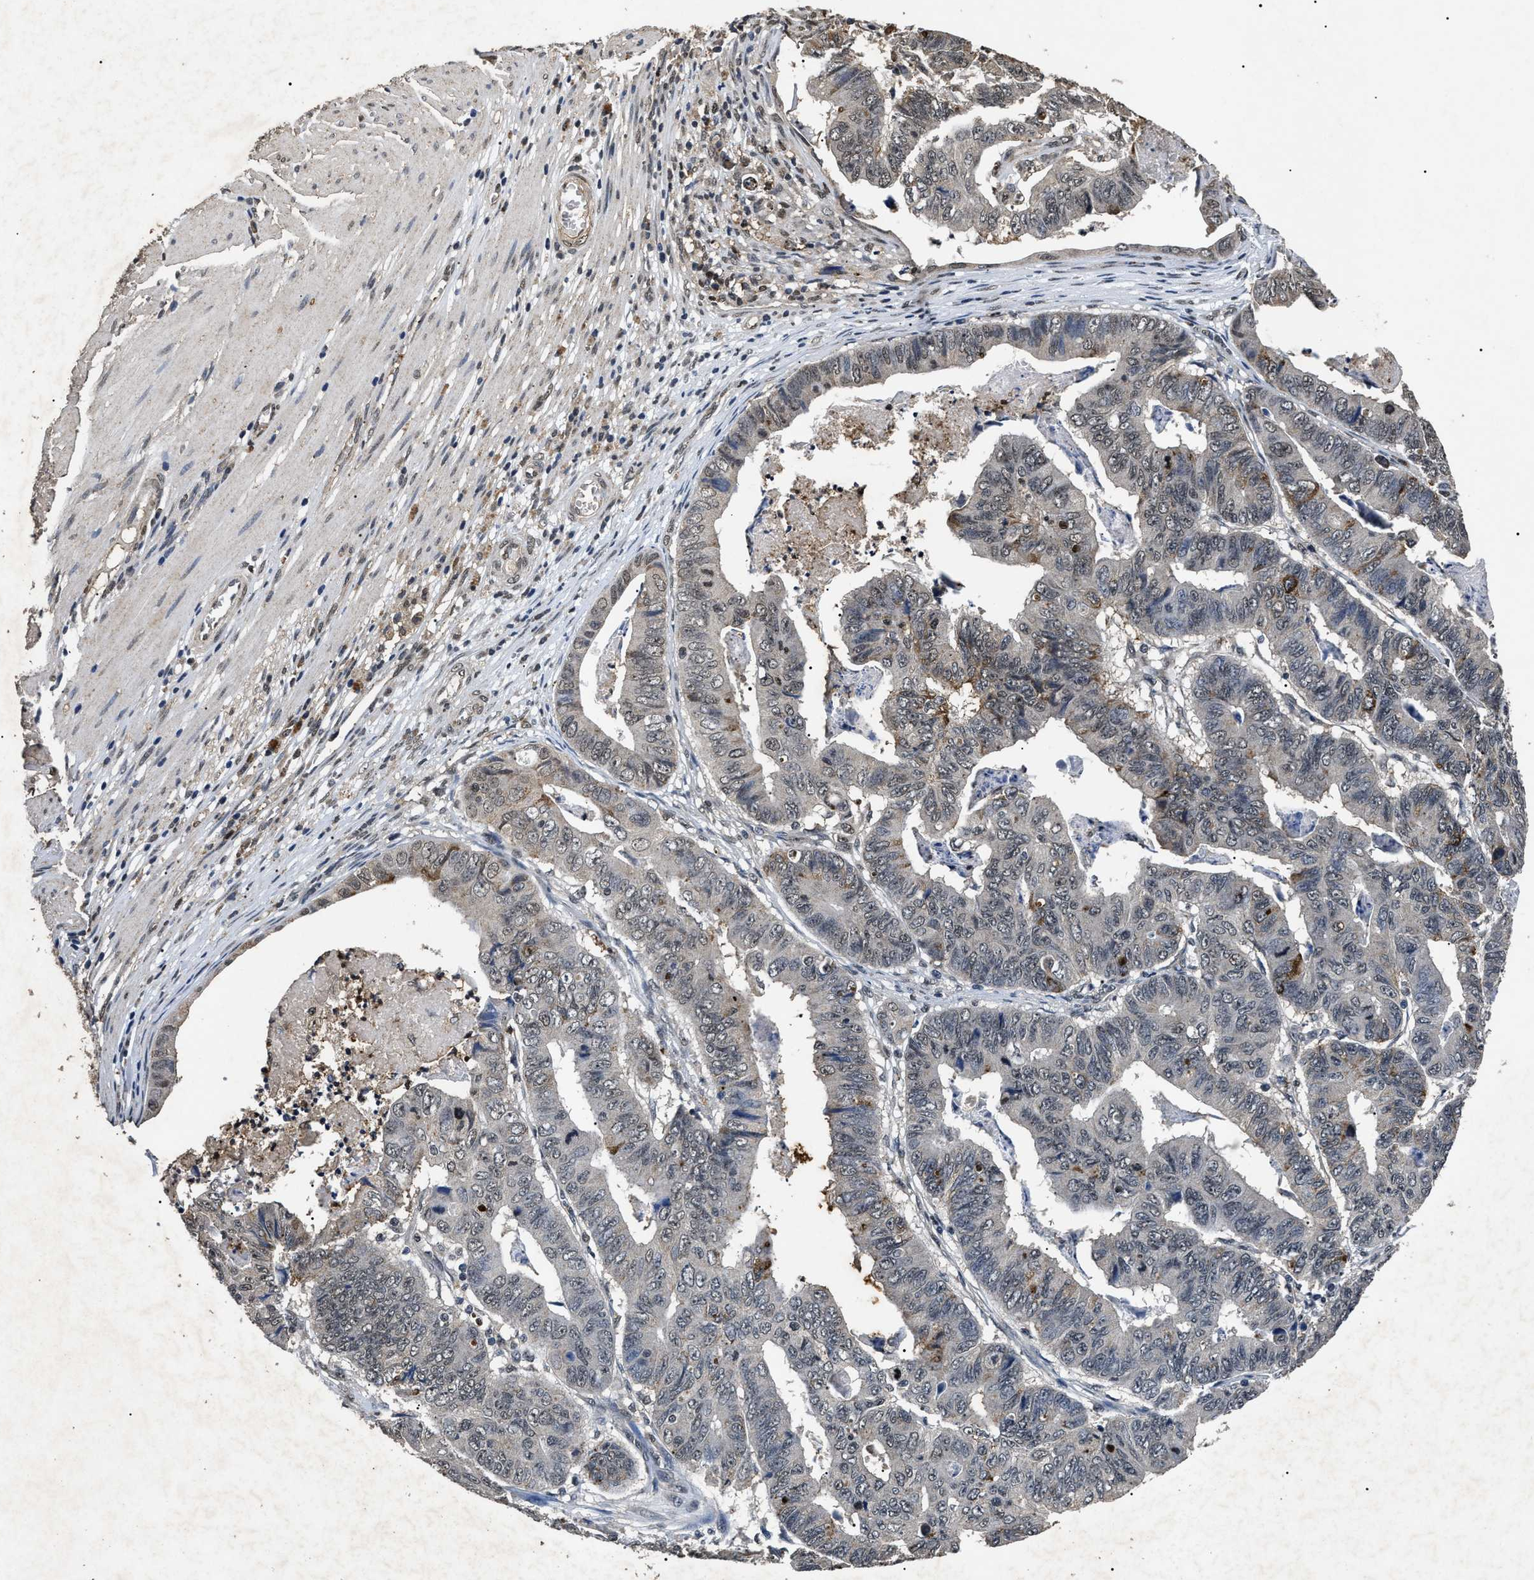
{"staining": {"intensity": "weak", "quantity": "<25%", "location": "cytoplasmic/membranous,nuclear"}, "tissue": "stomach cancer", "cell_type": "Tumor cells", "image_type": "cancer", "snomed": [{"axis": "morphology", "description": "Adenocarcinoma, NOS"}, {"axis": "topography", "description": "Stomach, lower"}], "caption": "The micrograph demonstrates no significant staining in tumor cells of stomach cancer (adenocarcinoma).", "gene": "ANP32E", "patient": {"sex": "male", "age": 77}}